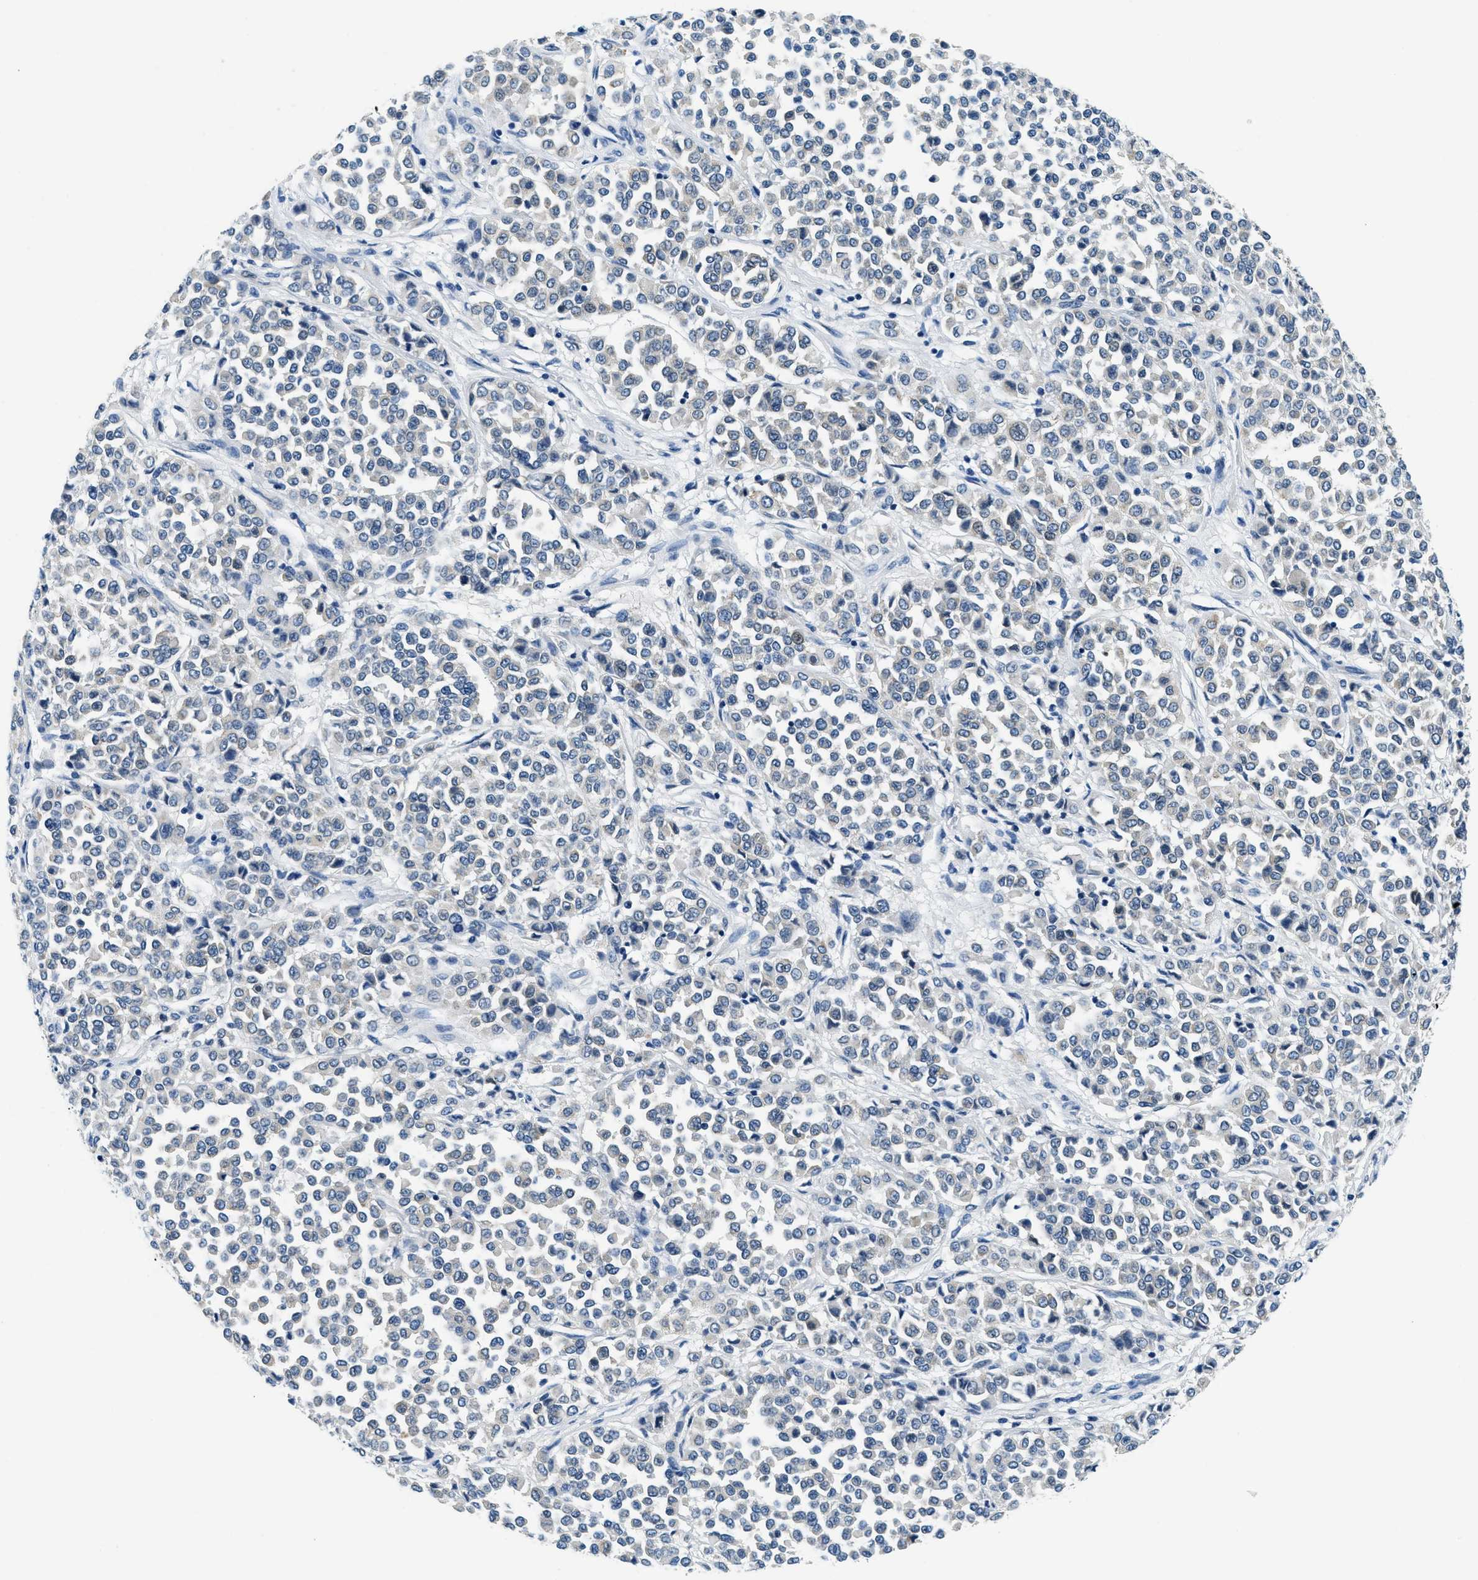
{"staining": {"intensity": "negative", "quantity": "none", "location": "none"}, "tissue": "melanoma", "cell_type": "Tumor cells", "image_type": "cancer", "snomed": [{"axis": "morphology", "description": "Malignant melanoma, Metastatic site"}, {"axis": "topography", "description": "Pancreas"}], "caption": "Immunohistochemistry (IHC) photomicrograph of neoplastic tissue: human melanoma stained with DAB displays no significant protein staining in tumor cells.", "gene": "UBAC2", "patient": {"sex": "female", "age": 30}}